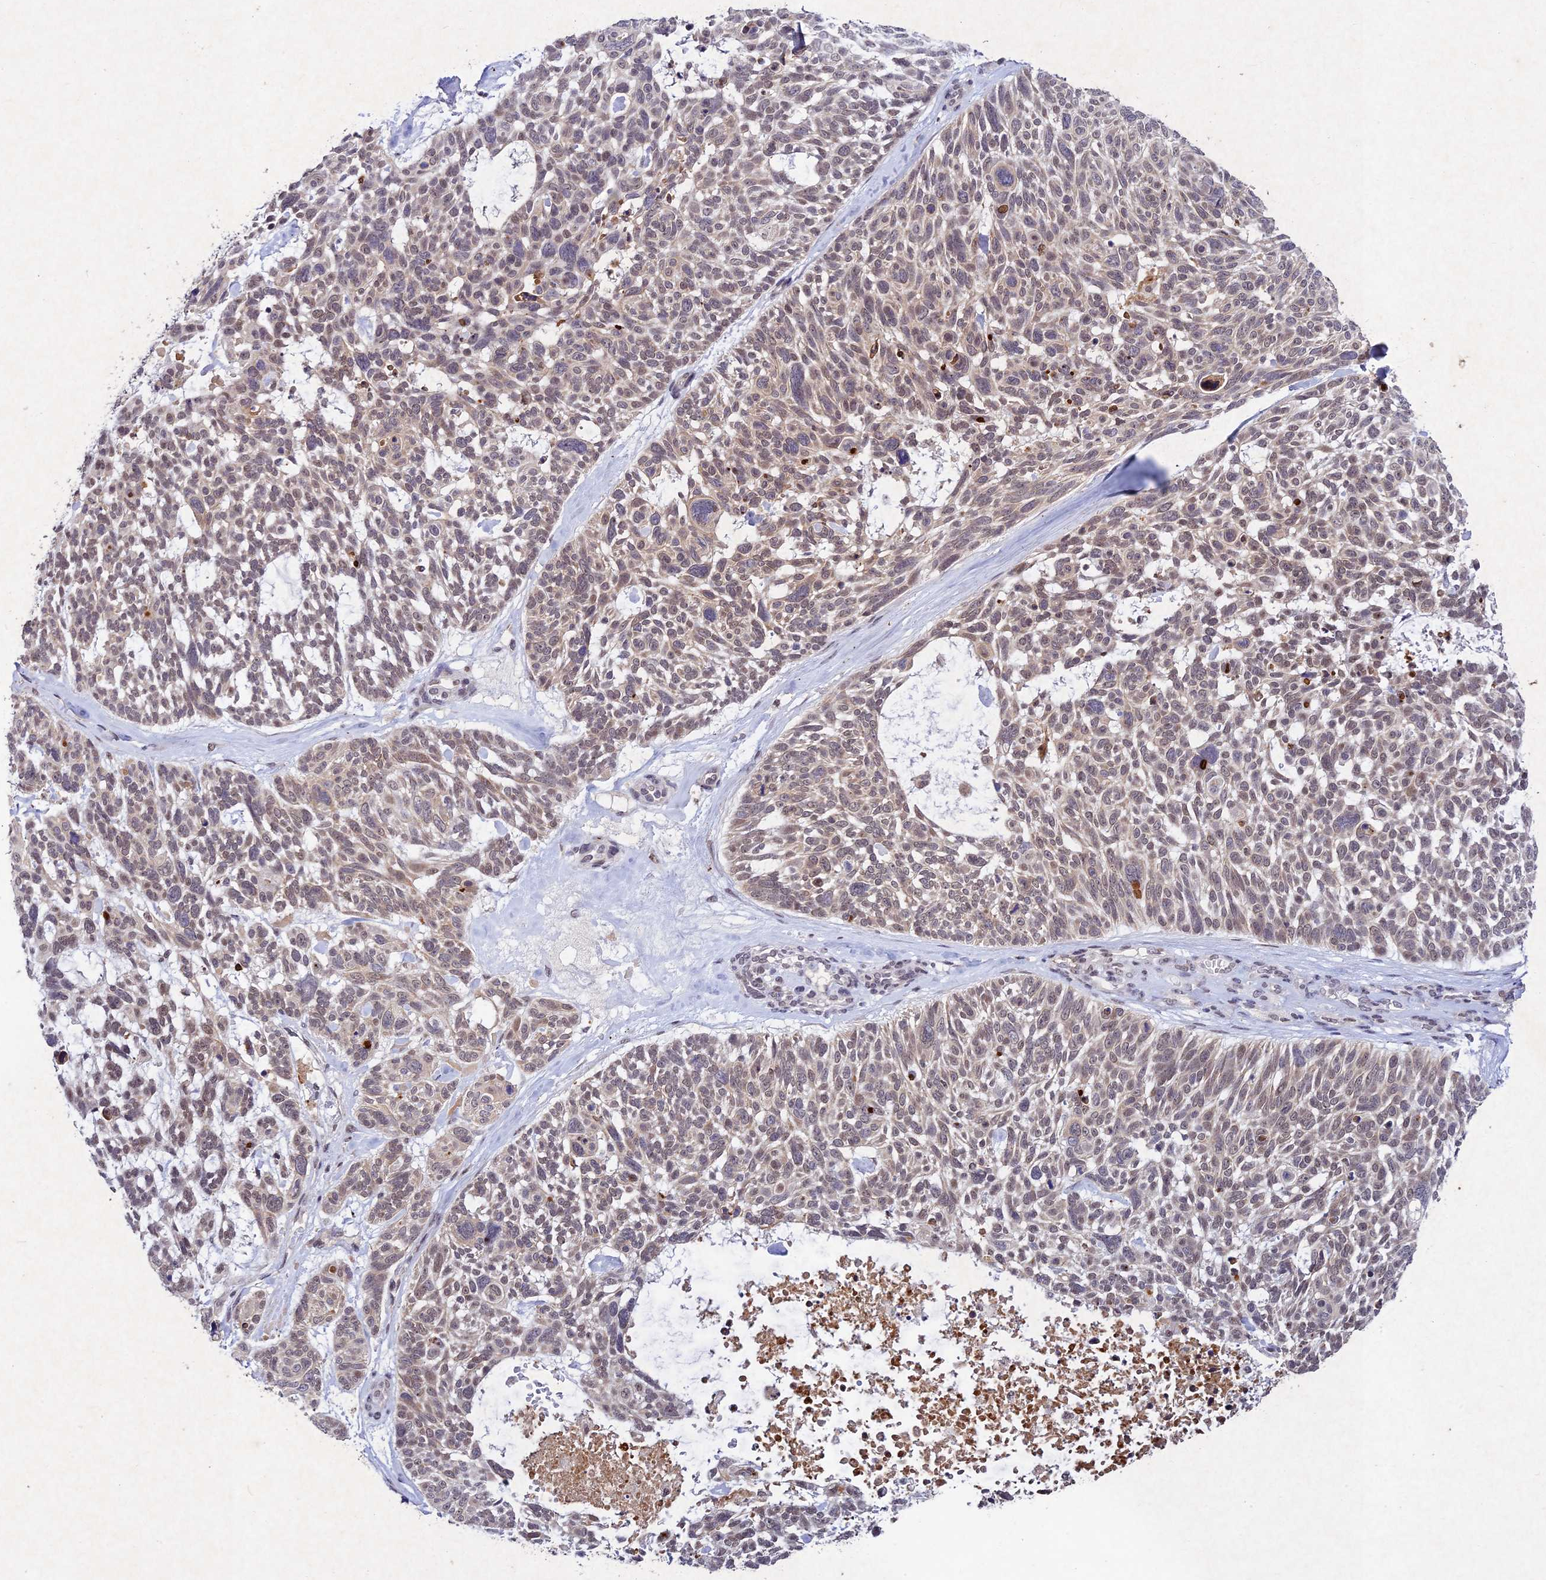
{"staining": {"intensity": "weak", "quantity": "25%-75%", "location": "nuclear"}, "tissue": "skin cancer", "cell_type": "Tumor cells", "image_type": "cancer", "snomed": [{"axis": "morphology", "description": "Basal cell carcinoma"}, {"axis": "topography", "description": "Skin"}], "caption": "A histopathology image of human skin cancer stained for a protein demonstrates weak nuclear brown staining in tumor cells.", "gene": "RAVER1", "patient": {"sex": "male", "age": 88}}